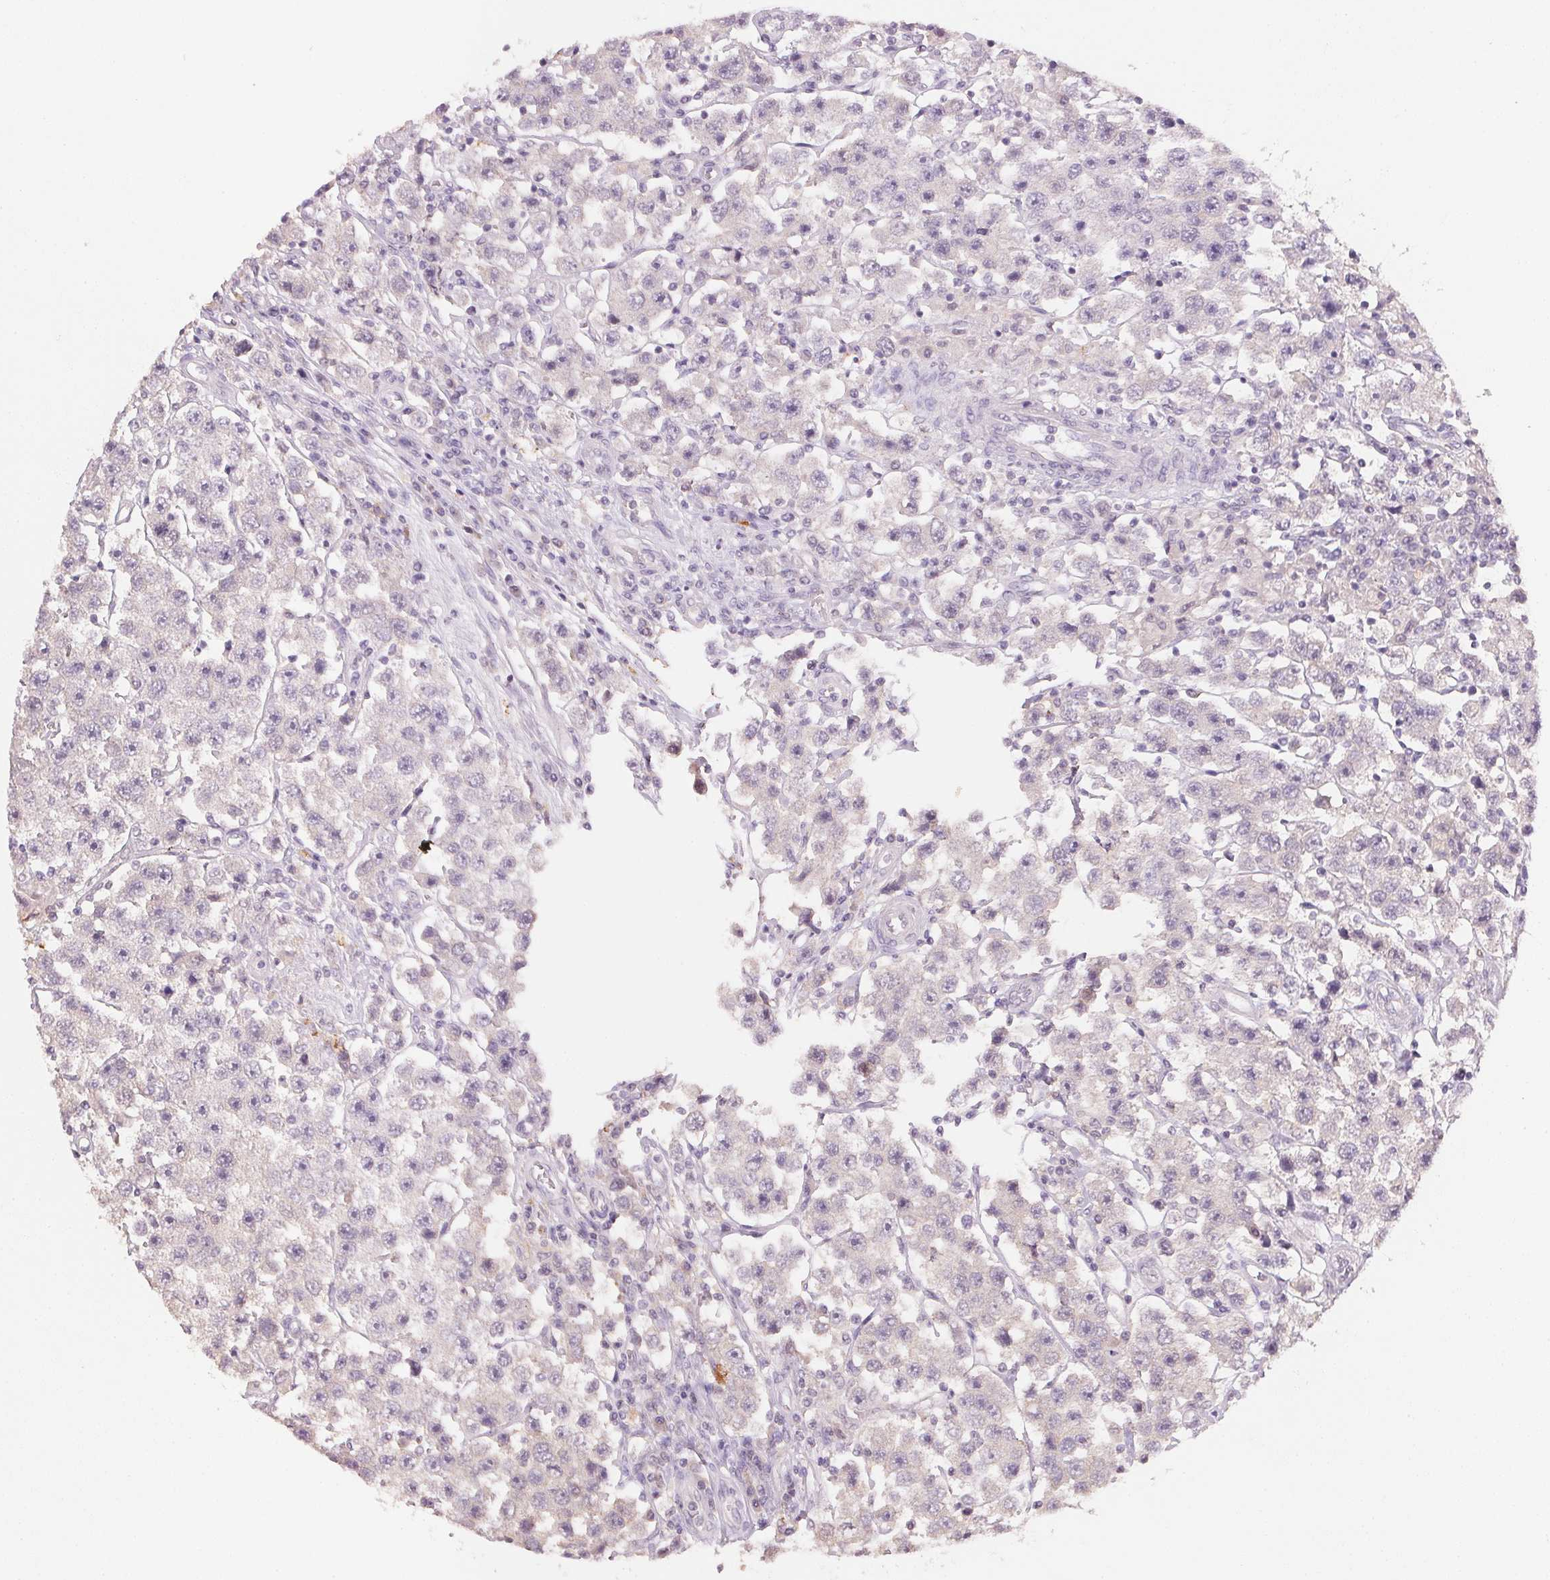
{"staining": {"intensity": "negative", "quantity": "none", "location": "none"}, "tissue": "testis cancer", "cell_type": "Tumor cells", "image_type": "cancer", "snomed": [{"axis": "morphology", "description": "Seminoma, NOS"}, {"axis": "topography", "description": "Testis"}], "caption": "Immunohistochemistry (IHC) photomicrograph of neoplastic tissue: human testis cancer (seminoma) stained with DAB reveals no significant protein expression in tumor cells.", "gene": "CXCL5", "patient": {"sex": "male", "age": 45}}